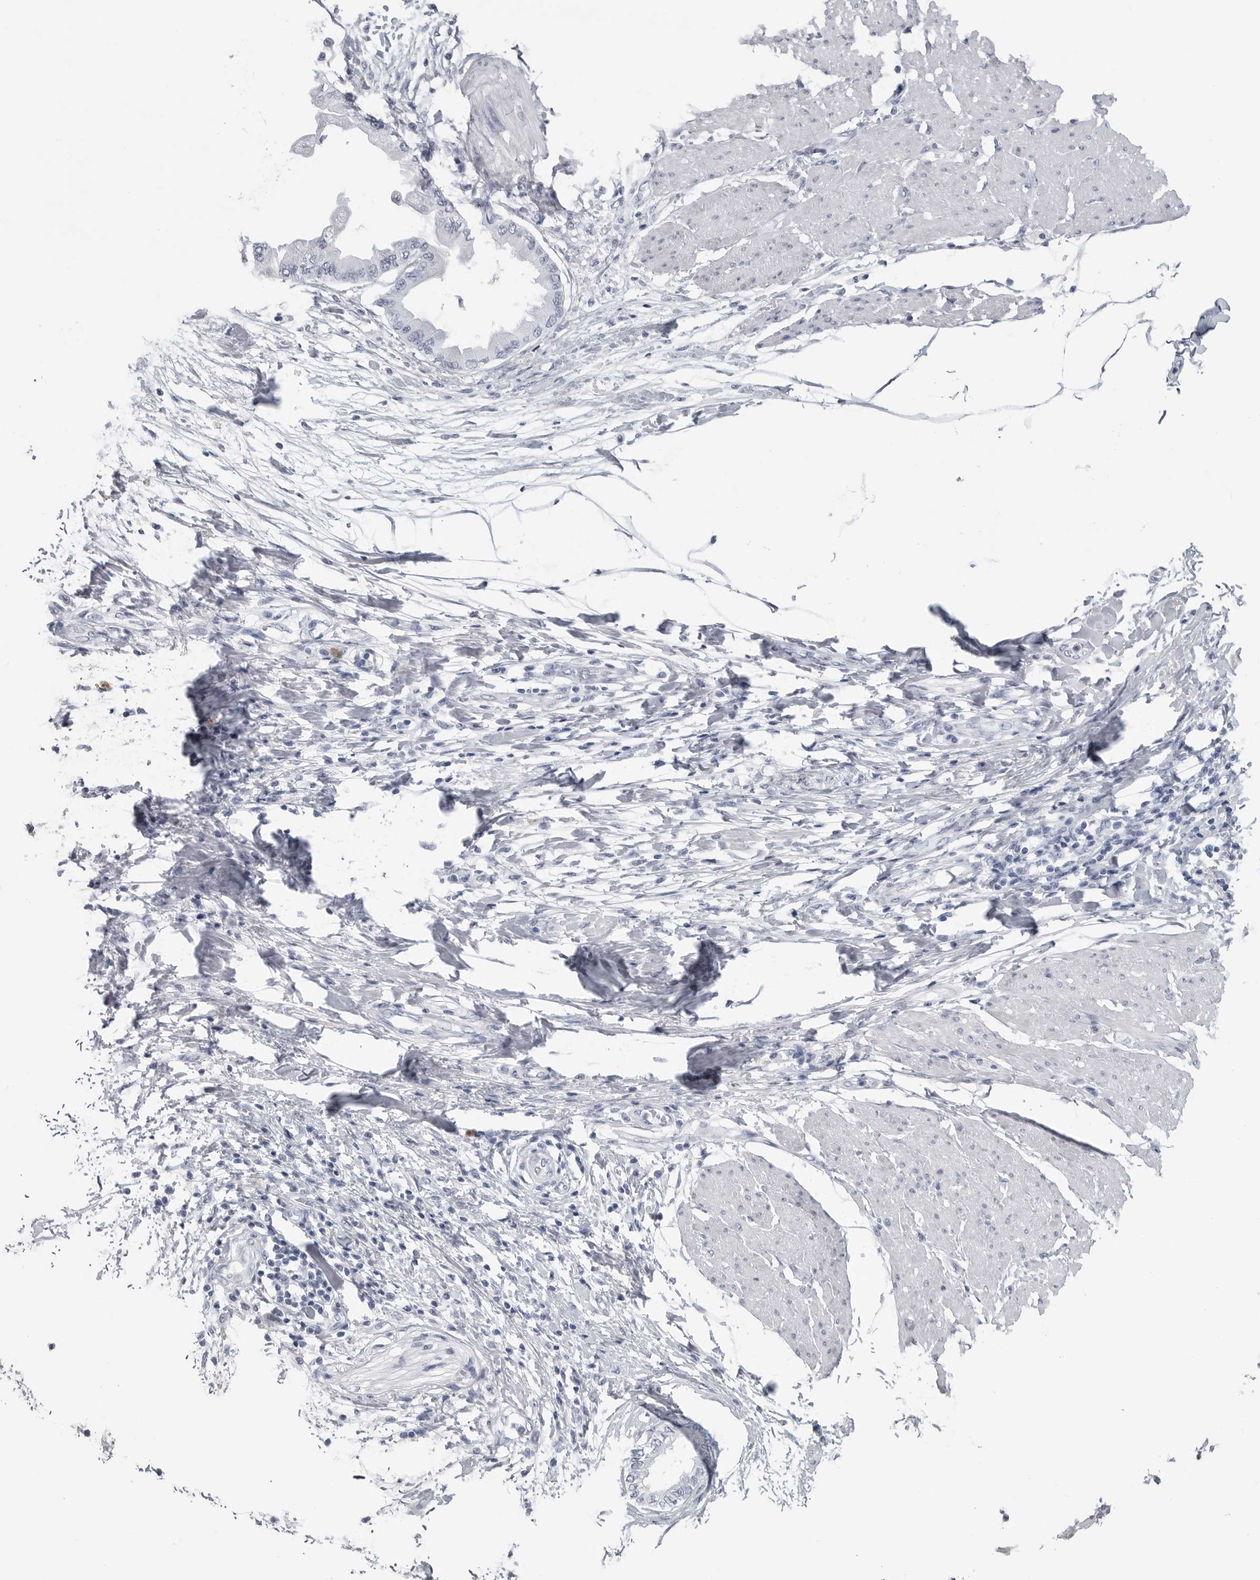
{"staining": {"intensity": "negative", "quantity": "none", "location": "none"}, "tissue": "pancreatic cancer", "cell_type": "Tumor cells", "image_type": "cancer", "snomed": [{"axis": "morphology", "description": "Normal tissue, NOS"}, {"axis": "morphology", "description": "Adenocarcinoma, NOS"}, {"axis": "topography", "description": "Pancreas"}, {"axis": "topography", "description": "Duodenum"}], "caption": "High power microscopy histopathology image of an immunohistochemistry photomicrograph of pancreatic cancer (adenocarcinoma), revealing no significant positivity in tumor cells.", "gene": "AMPD1", "patient": {"sex": "female", "age": 60}}